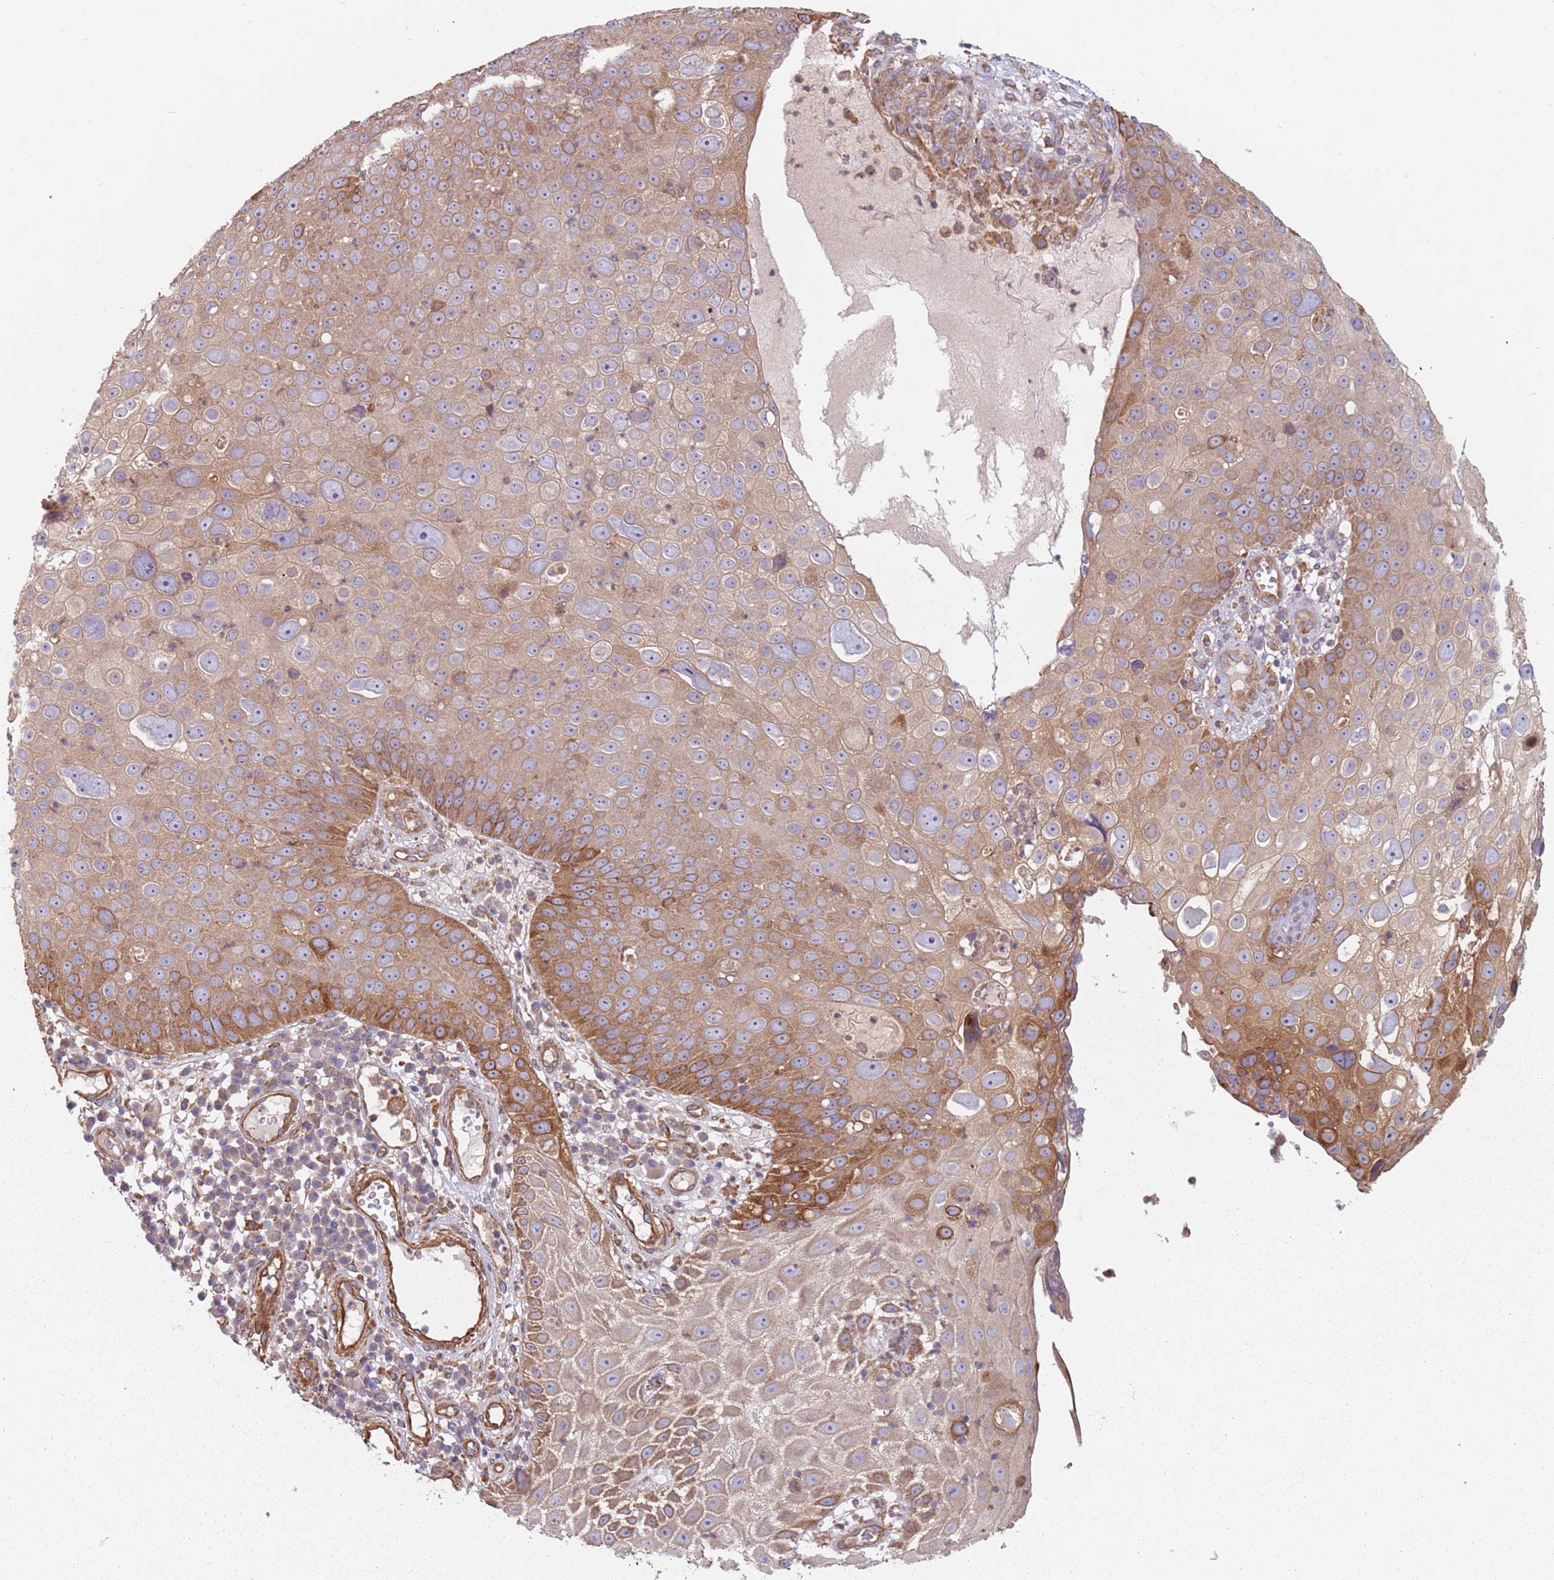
{"staining": {"intensity": "moderate", "quantity": "25%-75%", "location": "cytoplasmic/membranous"}, "tissue": "skin cancer", "cell_type": "Tumor cells", "image_type": "cancer", "snomed": [{"axis": "morphology", "description": "Squamous cell carcinoma, NOS"}, {"axis": "topography", "description": "Skin"}], "caption": "A brown stain labels moderate cytoplasmic/membranous staining of a protein in skin cancer tumor cells.", "gene": "SPDL1", "patient": {"sex": "male", "age": 71}}